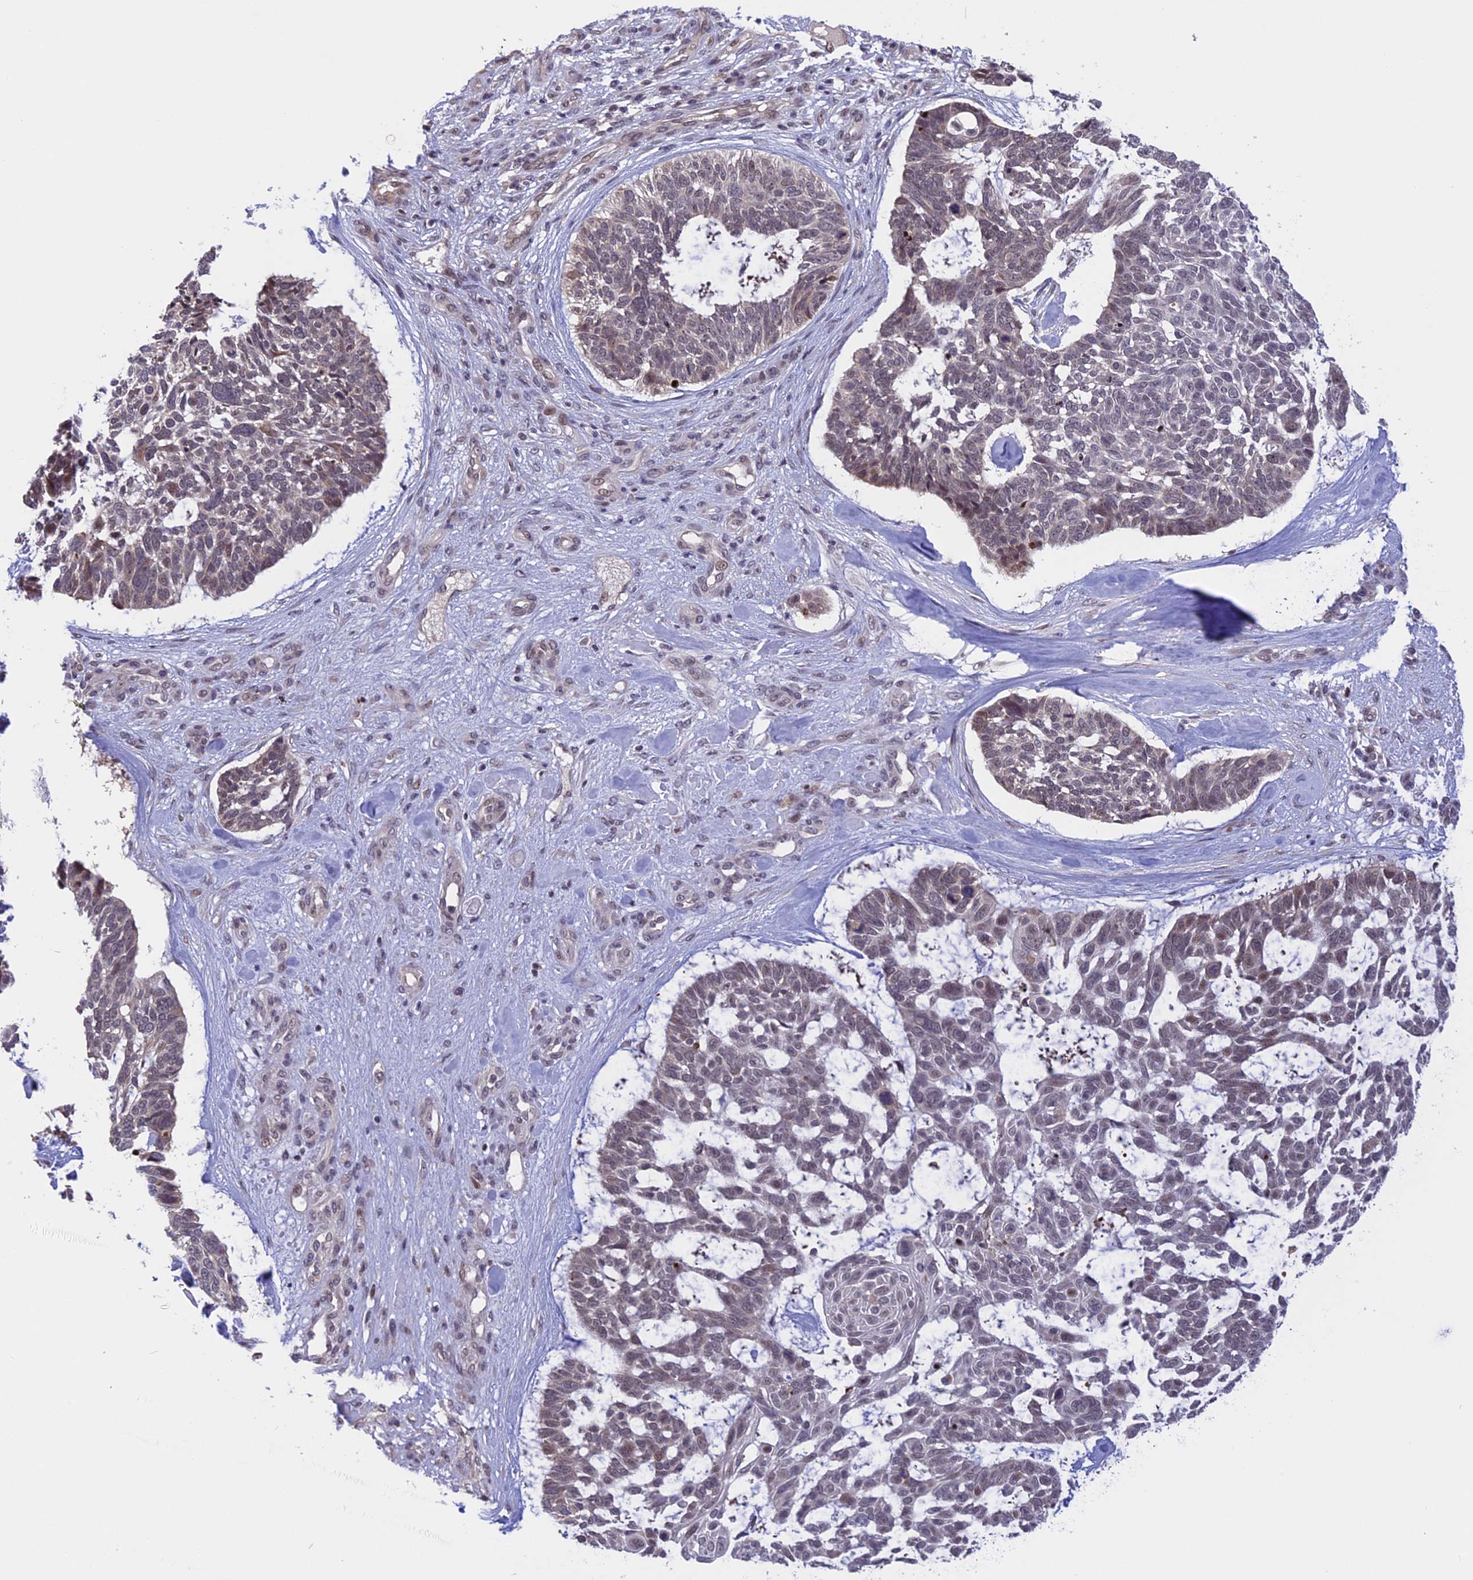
{"staining": {"intensity": "weak", "quantity": "25%-75%", "location": "nuclear"}, "tissue": "skin cancer", "cell_type": "Tumor cells", "image_type": "cancer", "snomed": [{"axis": "morphology", "description": "Basal cell carcinoma"}, {"axis": "topography", "description": "Skin"}], "caption": "Protein staining by immunohistochemistry shows weak nuclear positivity in approximately 25%-75% of tumor cells in skin cancer. The protein is shown in brown color, while the nuclei are stained blue.", "gene": "POLR2C", "patient": {"sex": "male", "age": 88}}